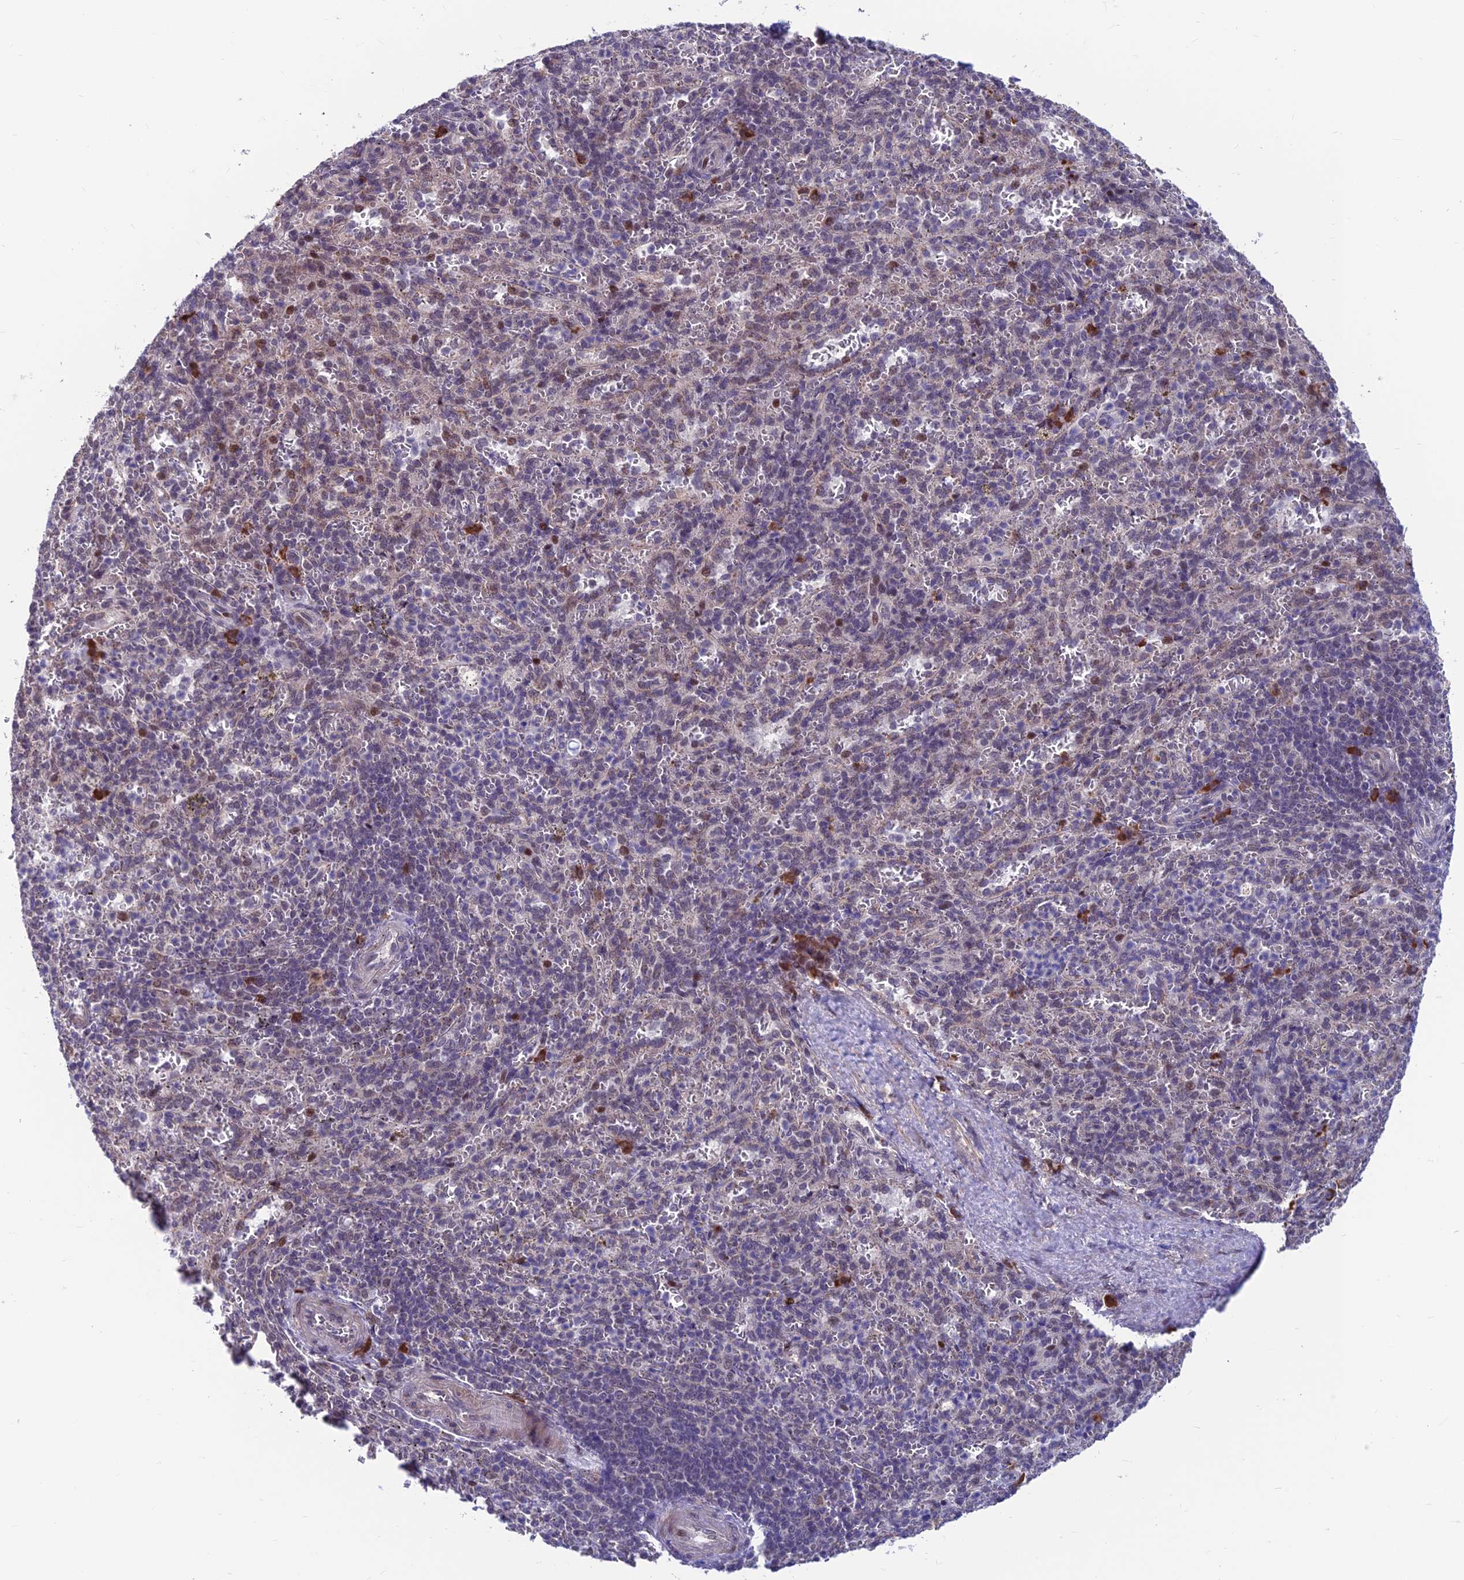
{"staining": {"intensity": "moderate", "quantity": "<25%", "location": "nuclear"}, "tissue": "spleen", "cell_type": "Cells in red pulp", "image_type": "normal", "snomed": [{"axis": "morphology", "description": "Normal tissue, NOS"}, {"axis": "topography", "description": "Spleen"}], "caption": "Immunohistochemistry of benign spleen shows low levels of moderate nuclear positivity in approximately <25% of cells in red pulp.", "gene": "KIAA1191", "patient": {"sex": "female", "age": 21}}